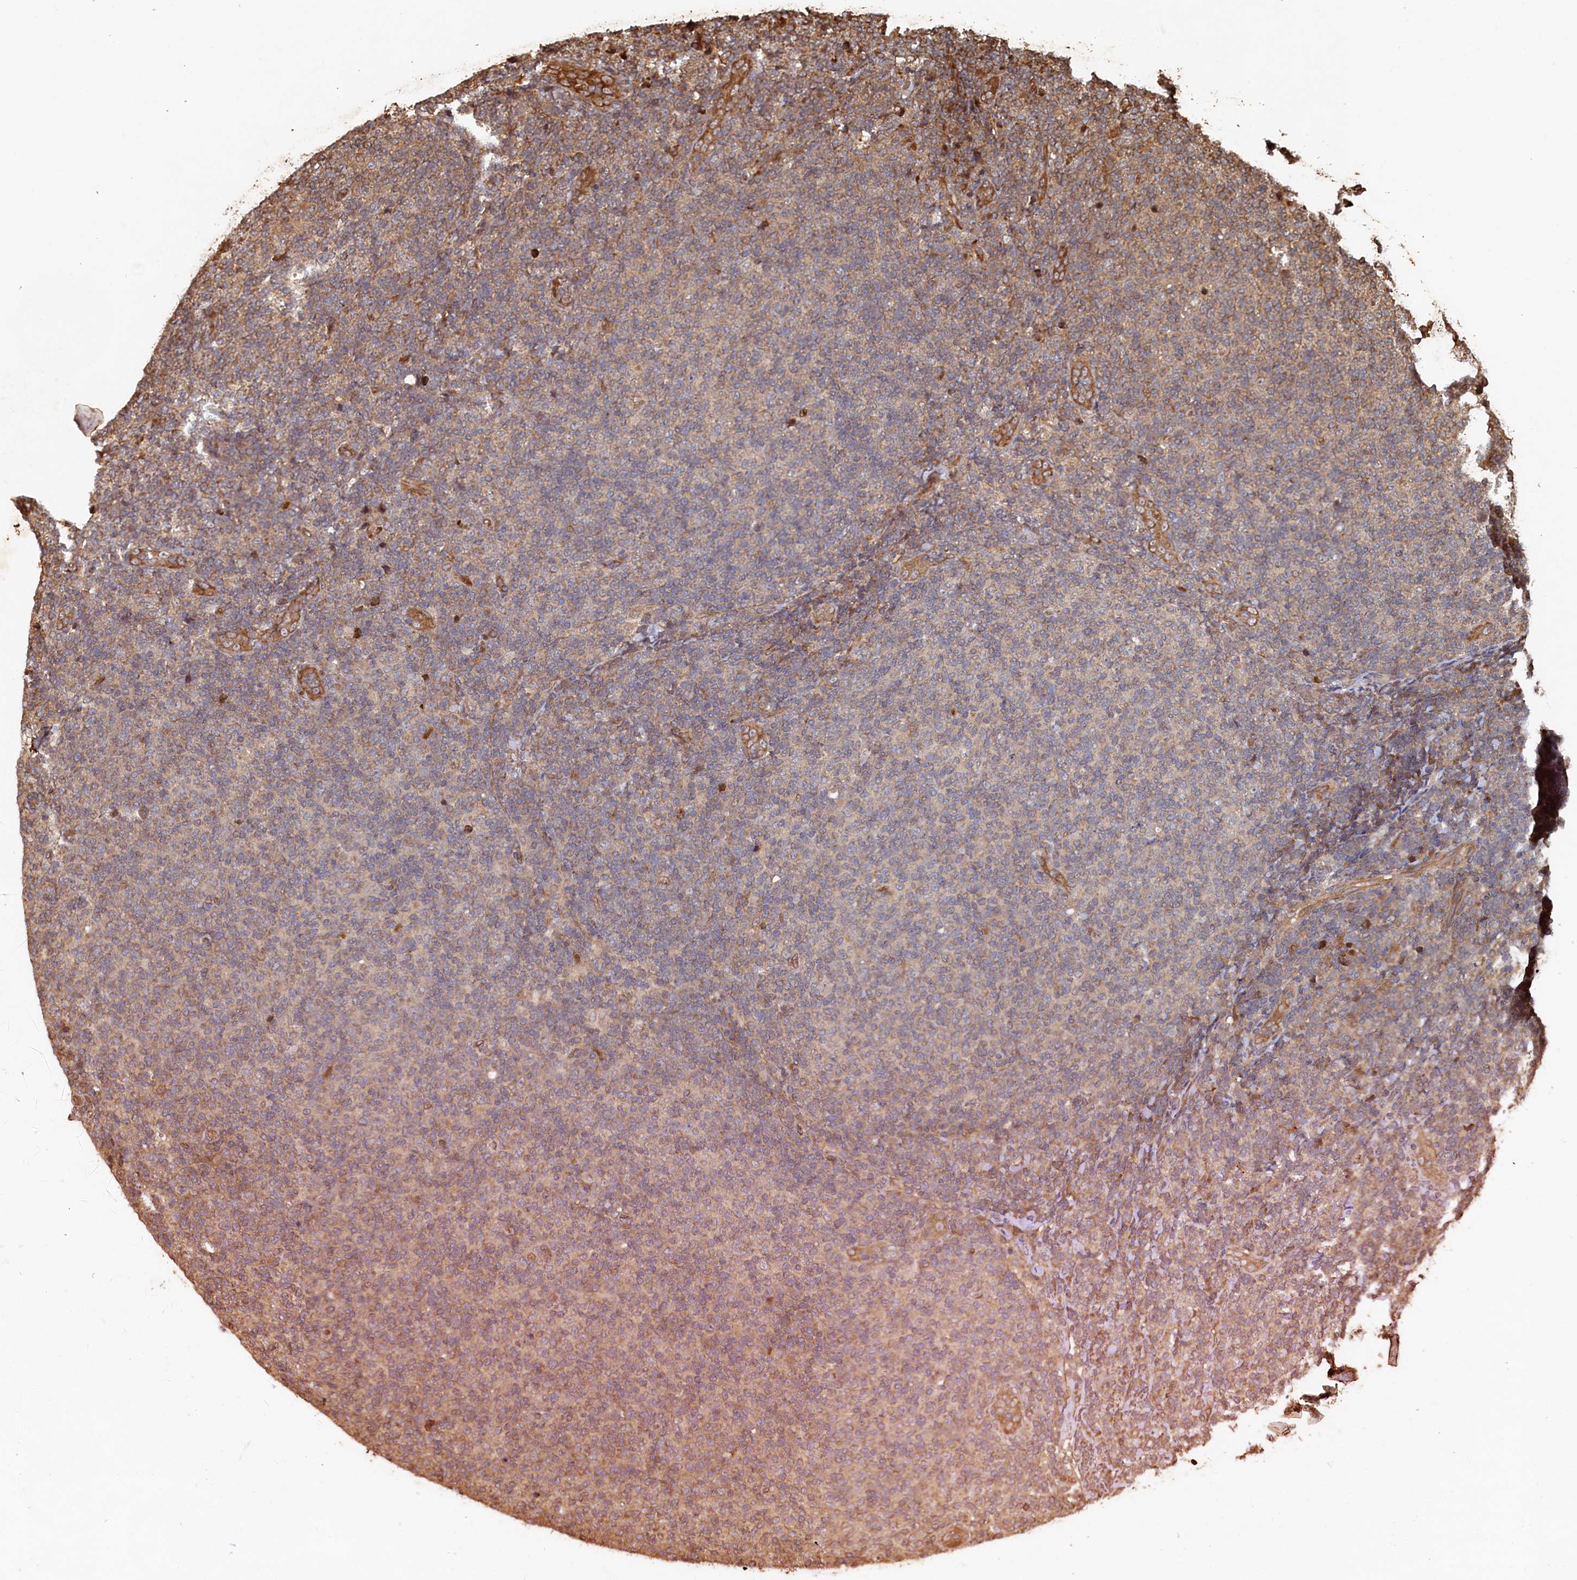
{"staining": {"intensity": "moderate", "quantity": "<25%", "location": "cytoplasmic/membranous"}, "tissue": "lymphoma", "cell_type": "Tumor cells", "image_type": "cancer", "snomed": [{"axis": "morphology", "description": "Malignant lymphoma, non-Hodgkin's type, Low grade"}, {"axis": "topography", "description": "Lymph node"}], "caption": "IHC (DAB (3,3'-diaminobenzidine)) staining of malignant lymphoma, non-Hodgkin's type (low-grade) reveals moderate cytoplasmic/membranous protein positivity in about <25% of tumor cells.", "gene": "PIGN", "patient": {"sex": "male", "age": 66}}